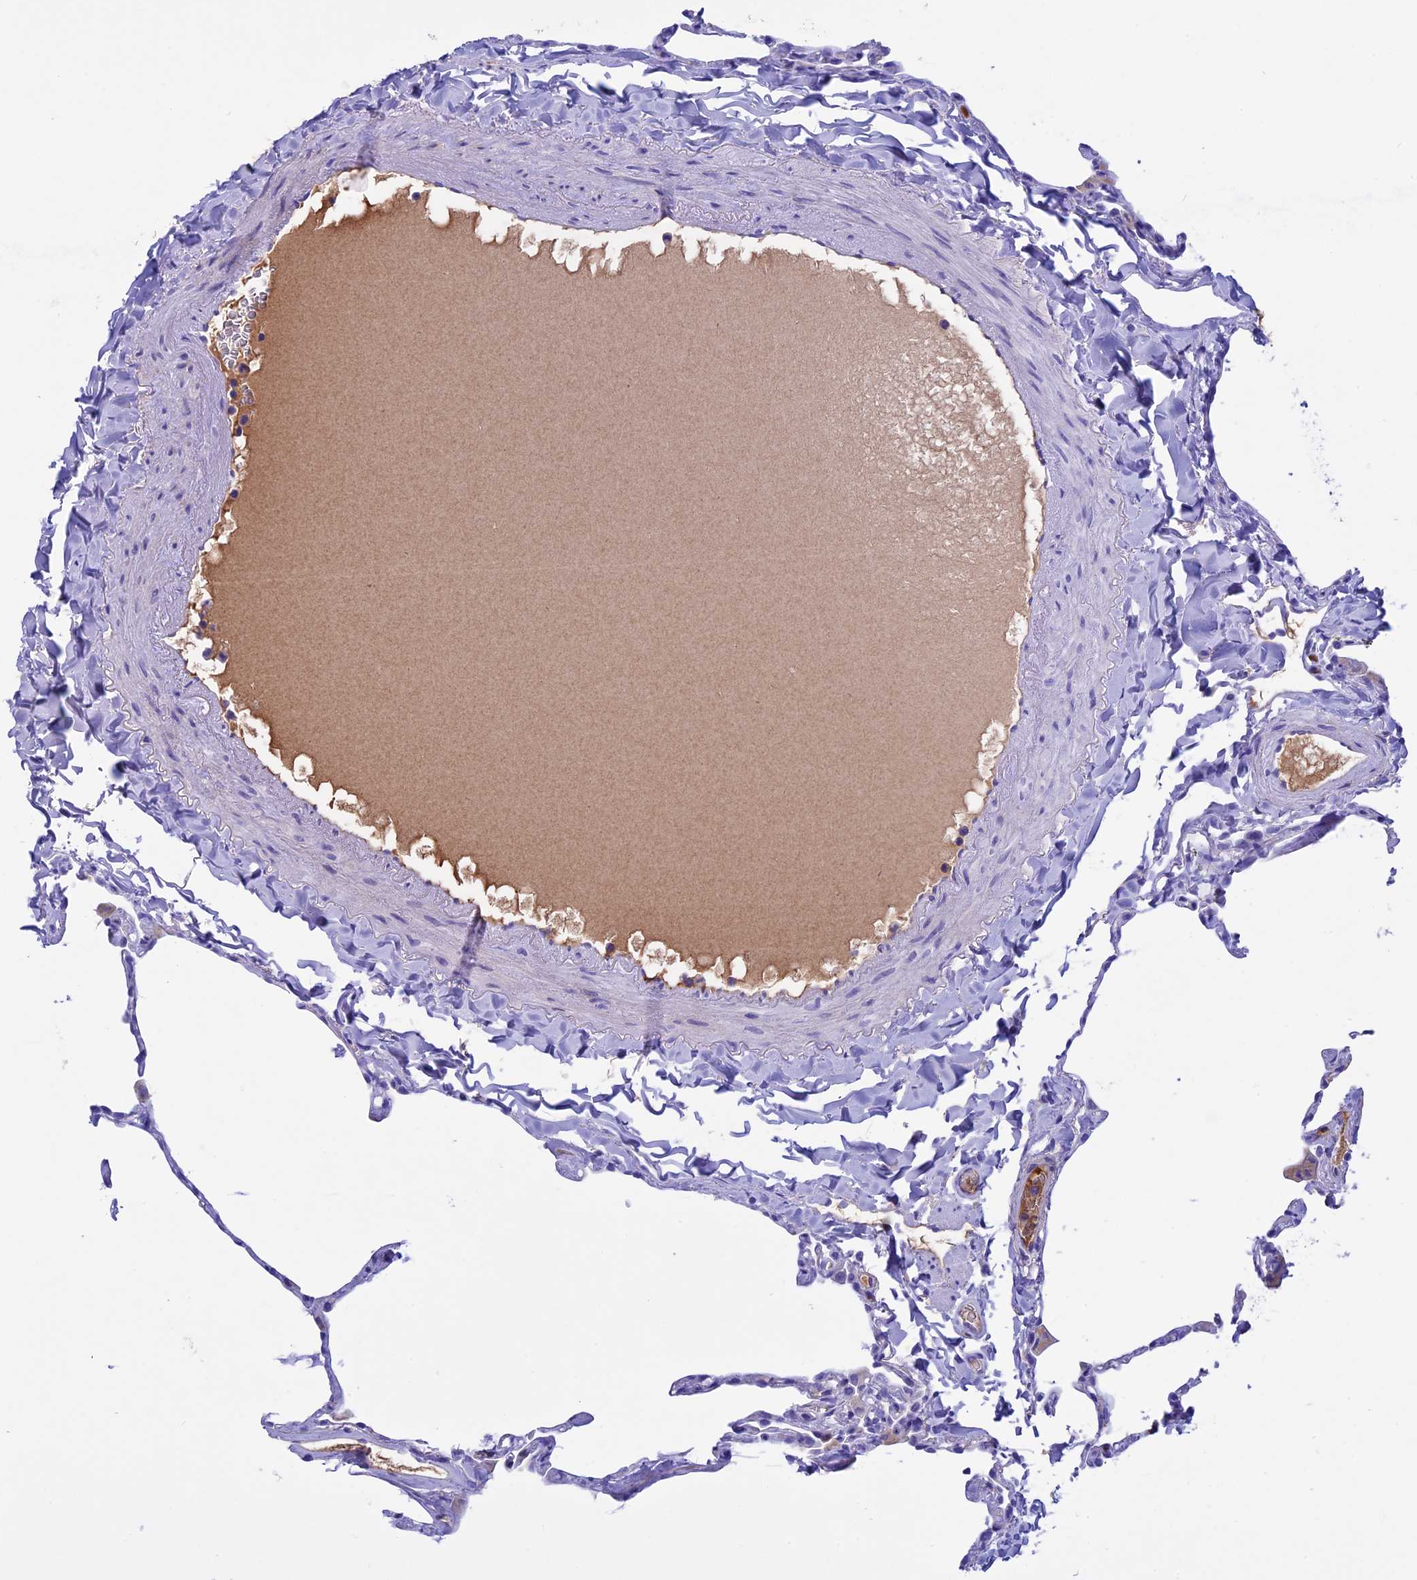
{"staining": {"intensity": "weak", "quantity": "<25%", "location": "cytoplasmic/membranous"}, "tissue": "lung", "cell_type": "Alveolar cells", "image_type": "normal", "snomed": [{"axis": "morphology", "description": "Normal tissue, NOS"}, {"axis": "topography", "description": "Lung"}], "caption": "Human lung stained for a protein using immunohistochemistry (IHC) reveals no expression in alveolar cells.", "gene": "IGSF6", "patient": {"sex": "male", "age": 65}}